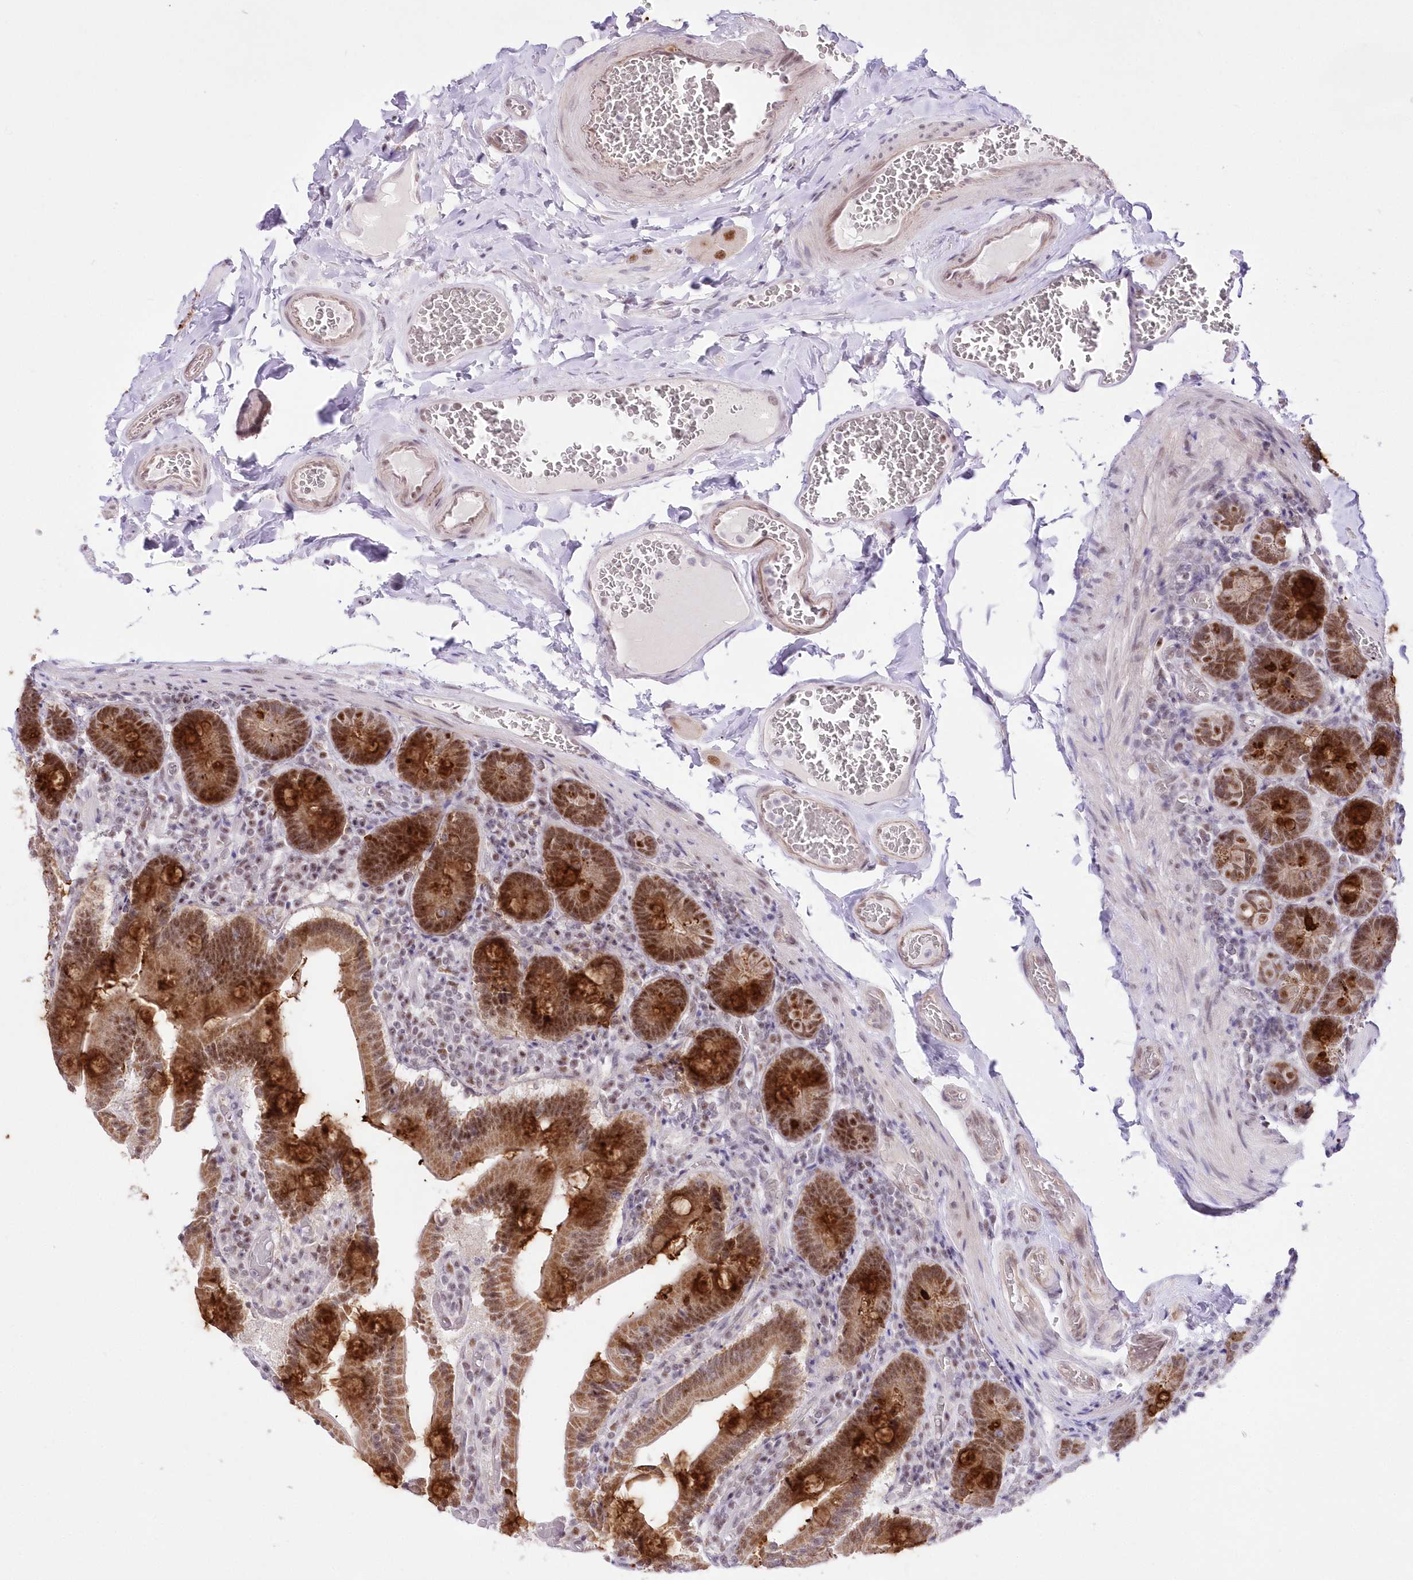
{"staining": {"intensity": "strong", "quantity": ">75%", "location": "cytoplasmic/membranous,nuclear"}, "tissue": "duodenum", "cell_type": "Glandular cells", "image_type": "normal", "snomed": [{"axis": "morphology", "description": "Normal tissue, NOS"}, {"axis": "topography", "description": "Duodenum"}], "caption": "This is an image of immunohistochemistry staining of normal duodenum, which shows strong staining in the cytoplasmic/membranous,nuclear of glandular cells.", "gene": "NSUN2", "patient": {"sex": "female", "age": 62}}